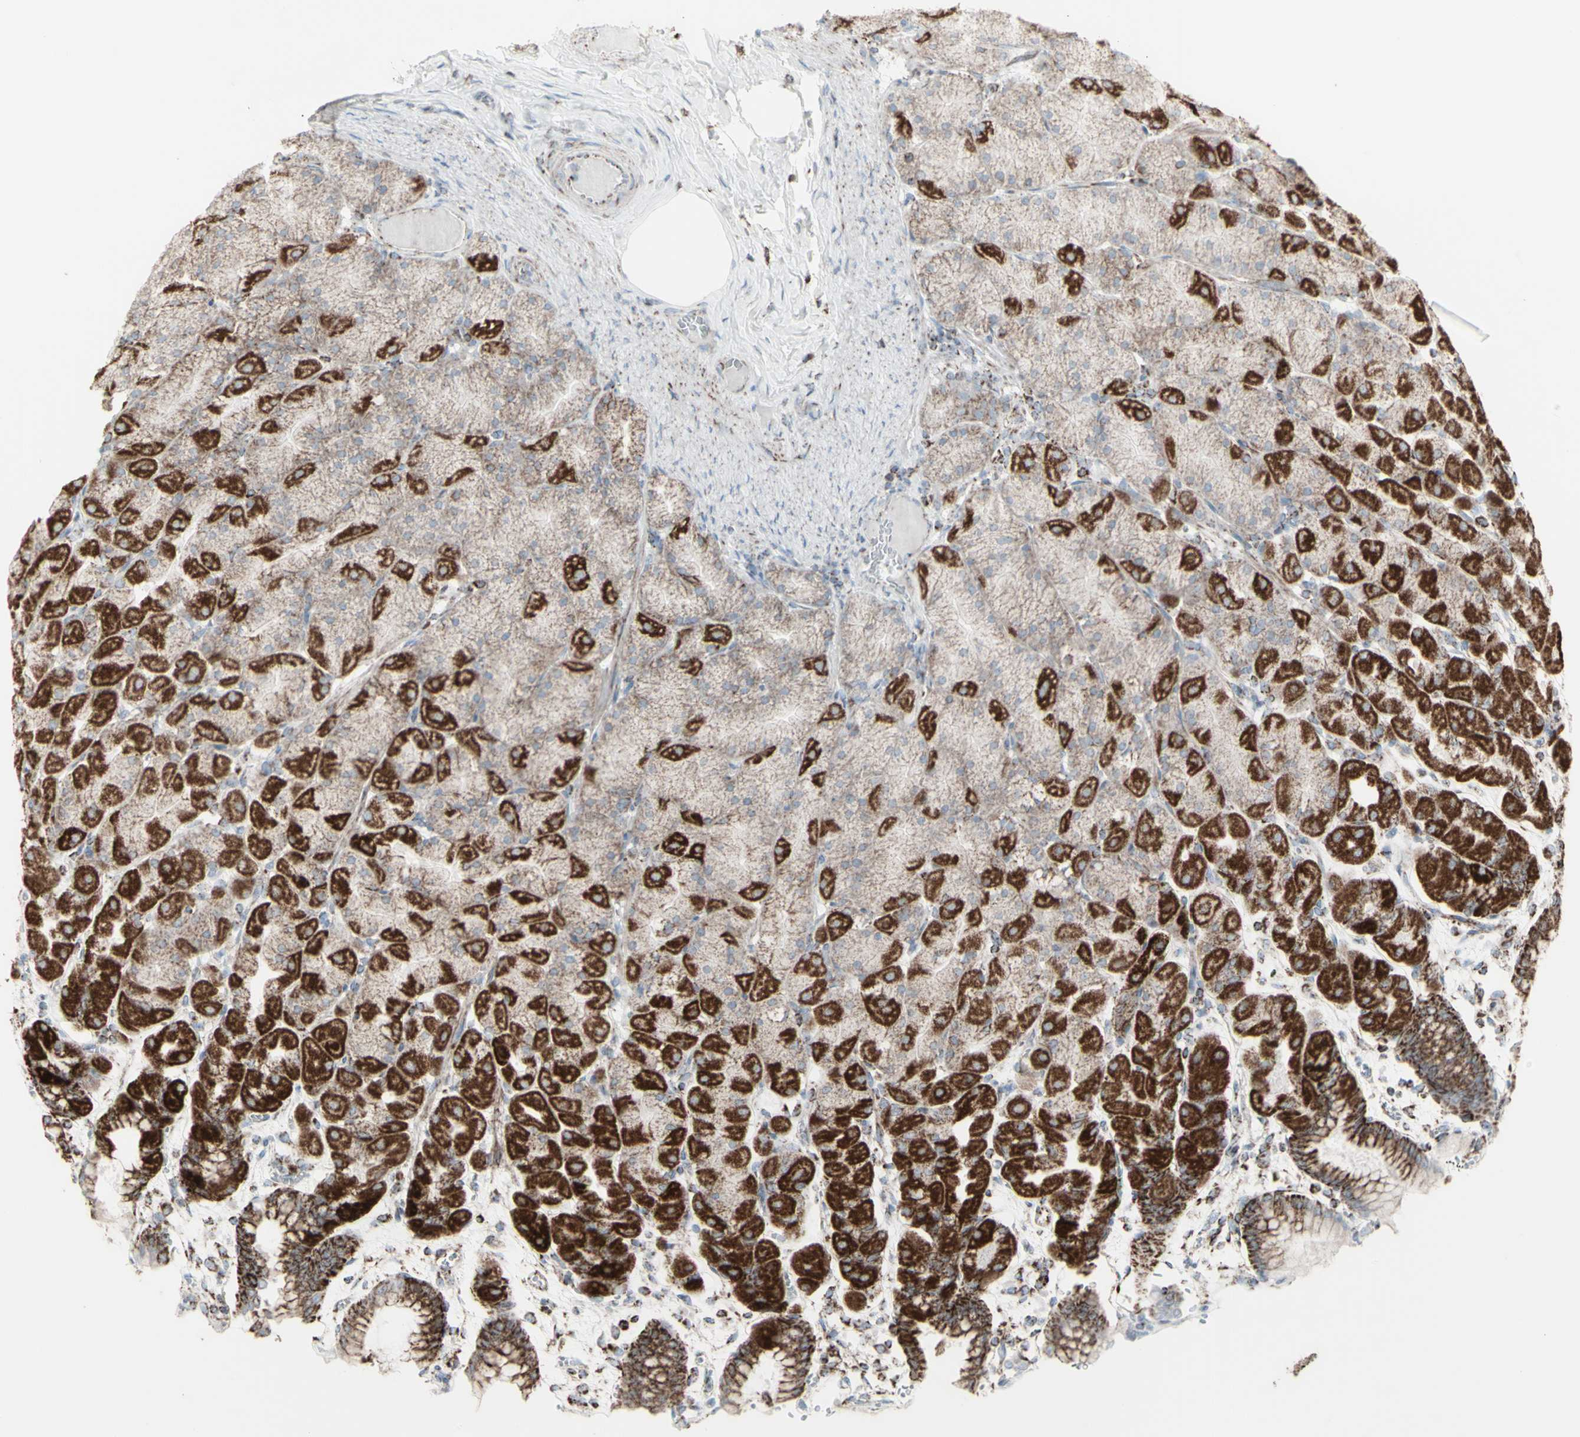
{"staining": {"intensity": "strong", "quantity": "25%-75%", "location": "cytoplasmic/membranous"}, "tissue": "stomach", "cell_type": "Glandular cells", "image_type": "normal", "snomed": [{"axis": "morphology", "description": "Normal tissue, NOS"}, {"axis": "topography", "description": "Stomach, upper"}], "caption": "Protein staining exhibits strong cytoplasmic/membranous expression in approximately 25%-75% of glandular cells in normal stomach.", "gene": "PLGRKT", "patient": {"sex": "female", "age": 56}}